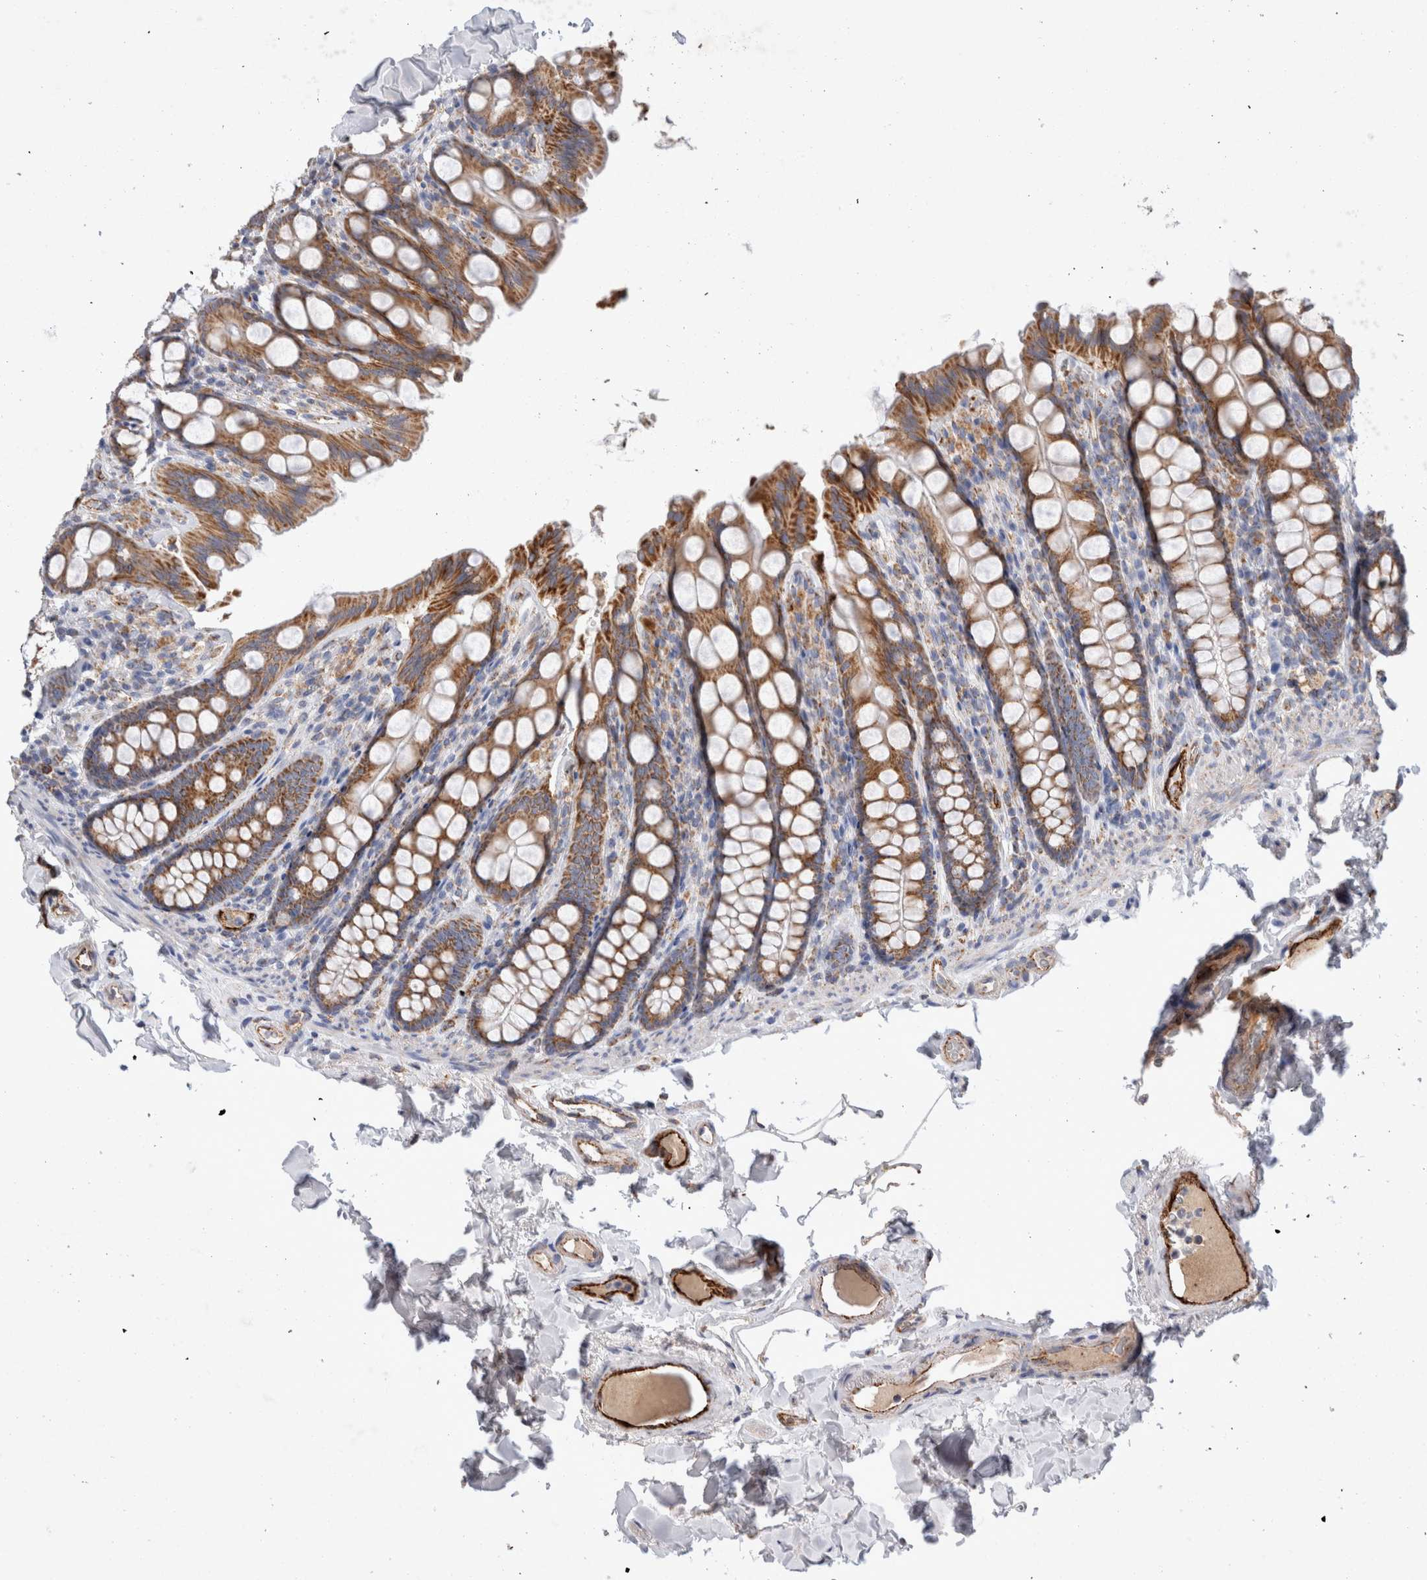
{"staining": {"intensity": "strong", "quantity": ">75%", "location": "cytoplasmic/membranous"}, "tissue": "colon", "cell_type": "Endothelial cells", "image_type": "normal", "snomed": [{"axis": "morphology", "description": "Normal tissue, NOS"}, {"axis": "topography", "description": "Colon"}, {"axis": "topography", "description": "Peripheral nerve tissue"}], "caption": "Endothelial cells demonstrate high levels of strong cytoplasmic/membranous staining in about >75% of cells in normal colon. (Brightfield microscopy of DAB IHC at high magnification).", "gene": "IARS2", "patient": {"sex": "female", "age": 61}}